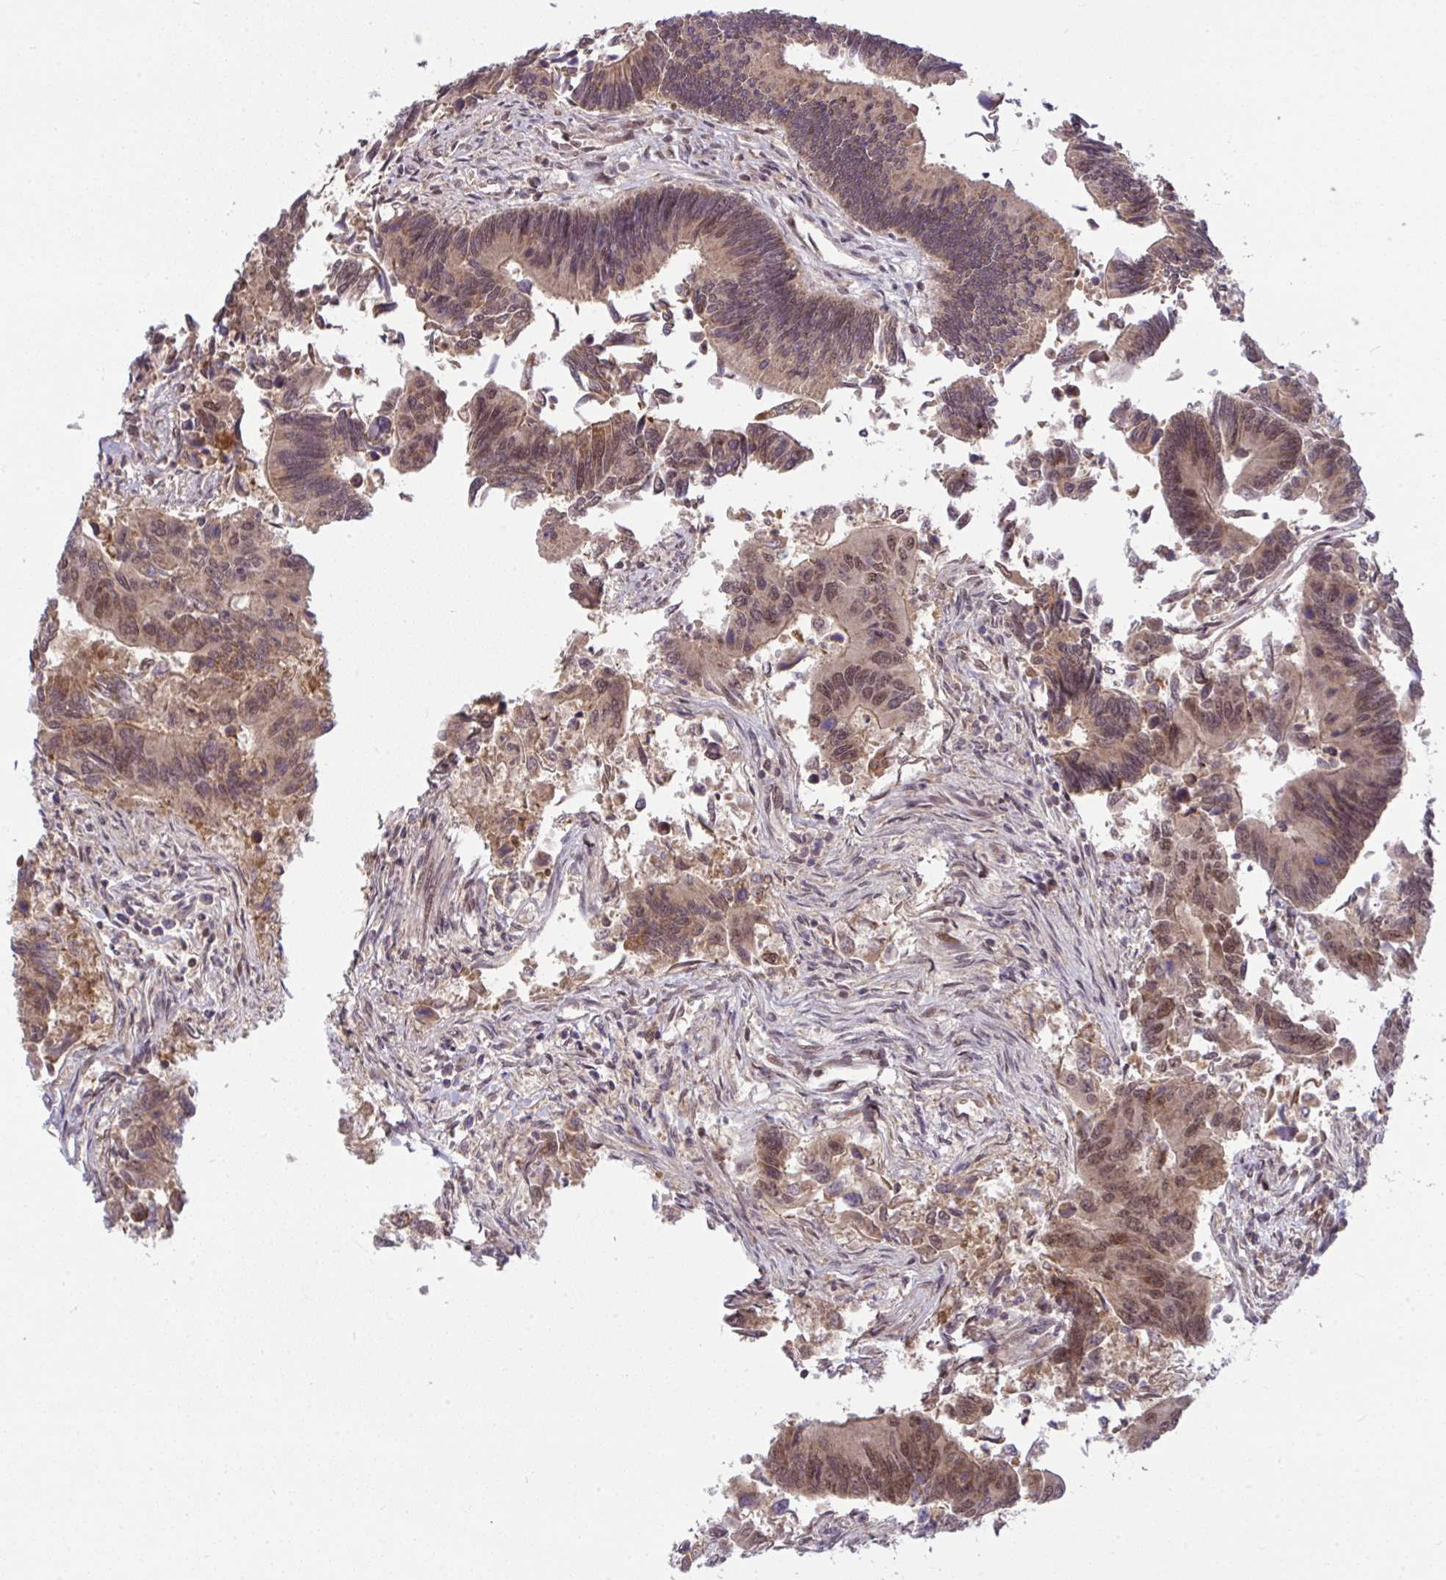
{"staining": {"intensity": "moderate", "quantity": ">75%", "location": "cytoplasmic/membranous,nuclear"}, "tissue": "colorectal cancer", "cell_type": "Tumor cells", "image_type": "cancer", "snomed": [{"axis": "morphology", "description": "Adenocarcinoma, NOS"}, {"axis": "topography", "description": "Colon"}], "caption": "High-power microscopy captured an IHC image of colorectal cancer (adenocarcinoma), revealing moderate cytoplasmic/membranous and nuclear staining in approximately >75% of tumor cells.", "gene": "KLF2", "patient": {"sex": "female", "age": 67}}